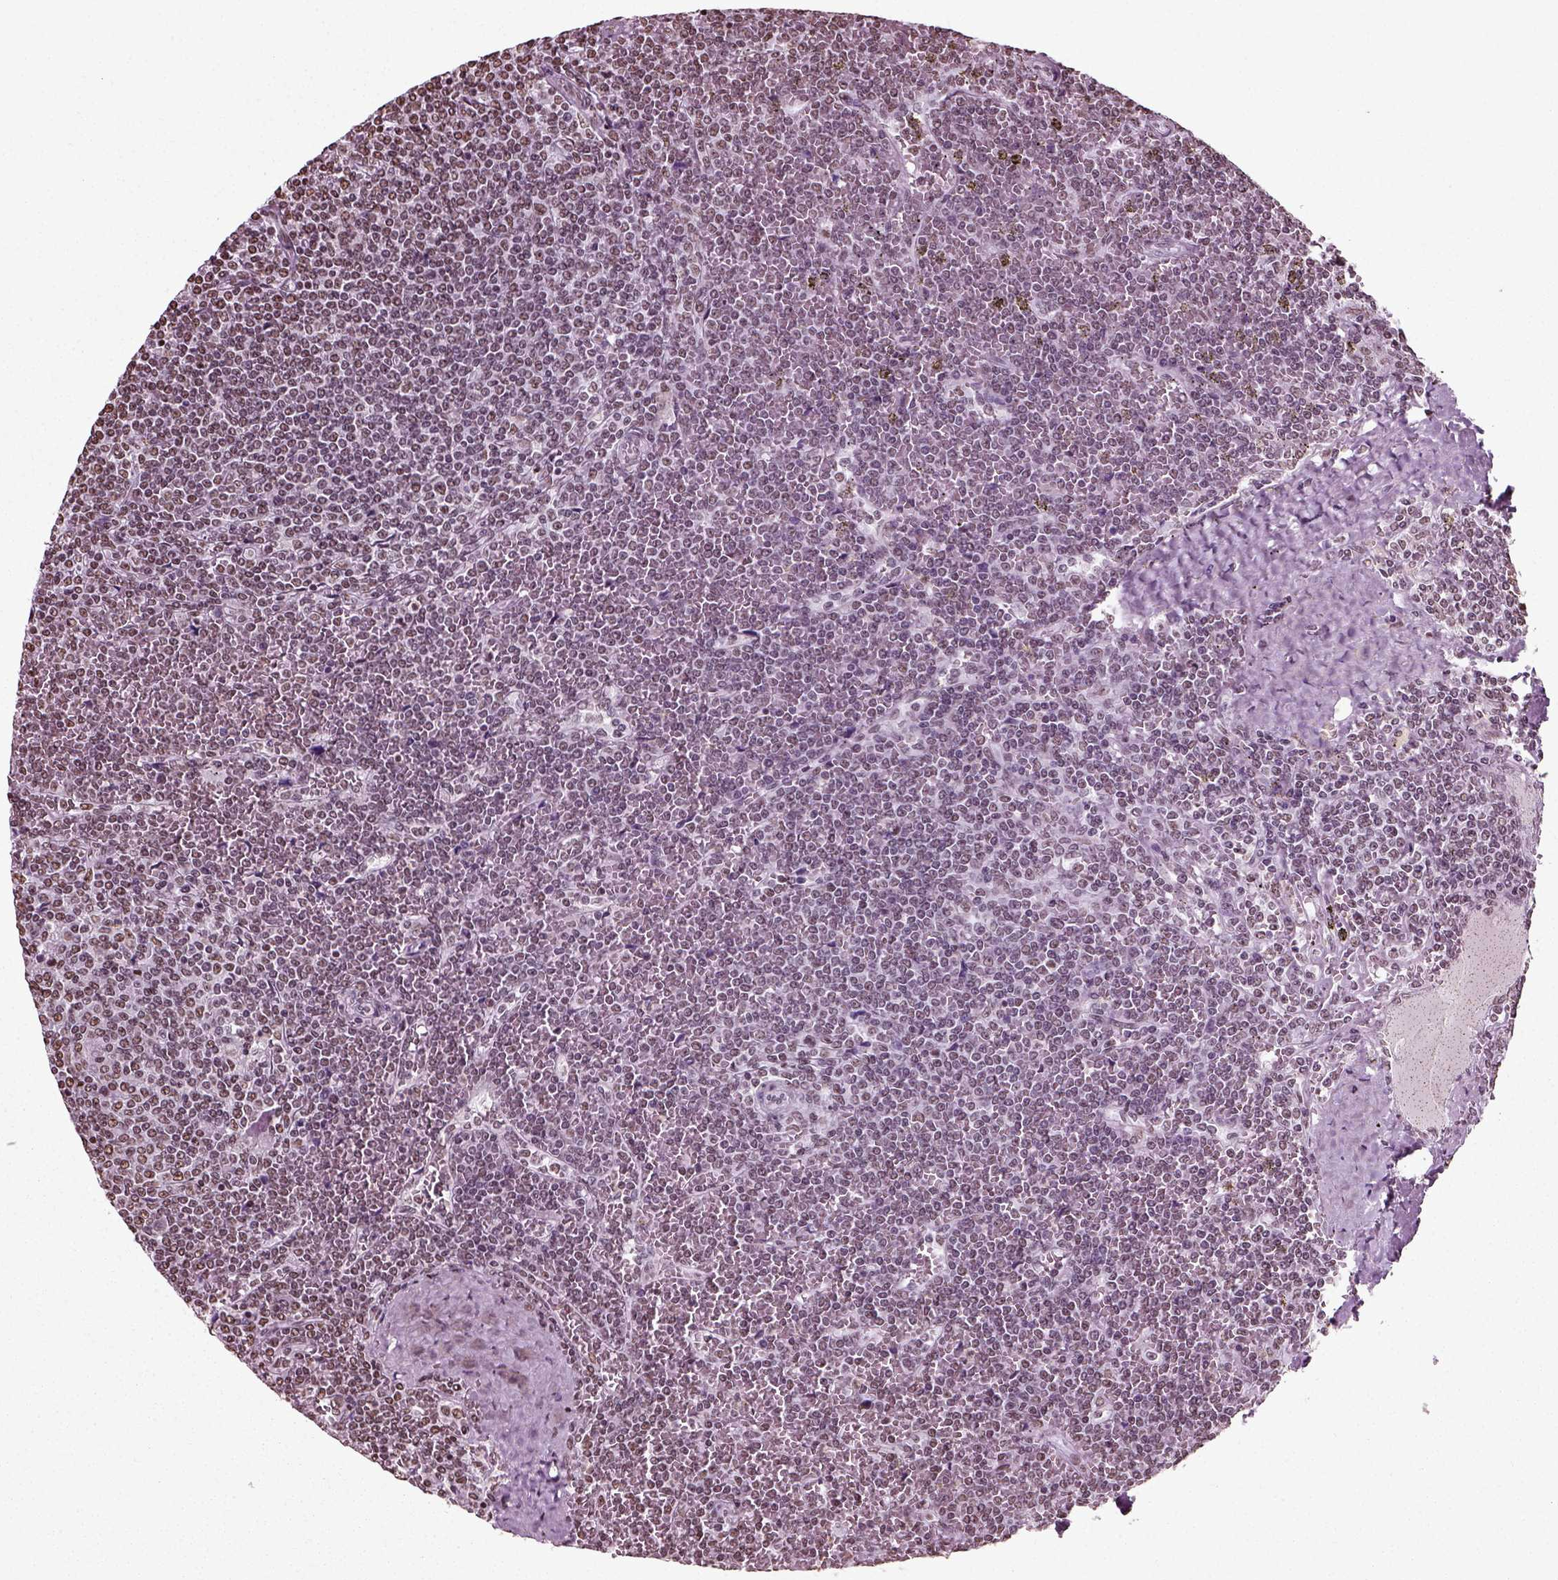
{"staining": {"intensity": "negative", "quantity": "none", "location": "none"}, "tissue": "lymphoma", "cell_type": "Tumor cells", "image_type": "cancer", "snomed": [{"axis": "morphology", "description": "Malignant lymphoma, non-Hodgkin's type, Low grade"}, {"axis": "topography", "description": "Spleen"}], "caption": "Protein analysis of lymphoma reveals no significant positivity in tumor cells.", "gene": "POLR1H", "patient": {"sex": "female", "age": 19}}